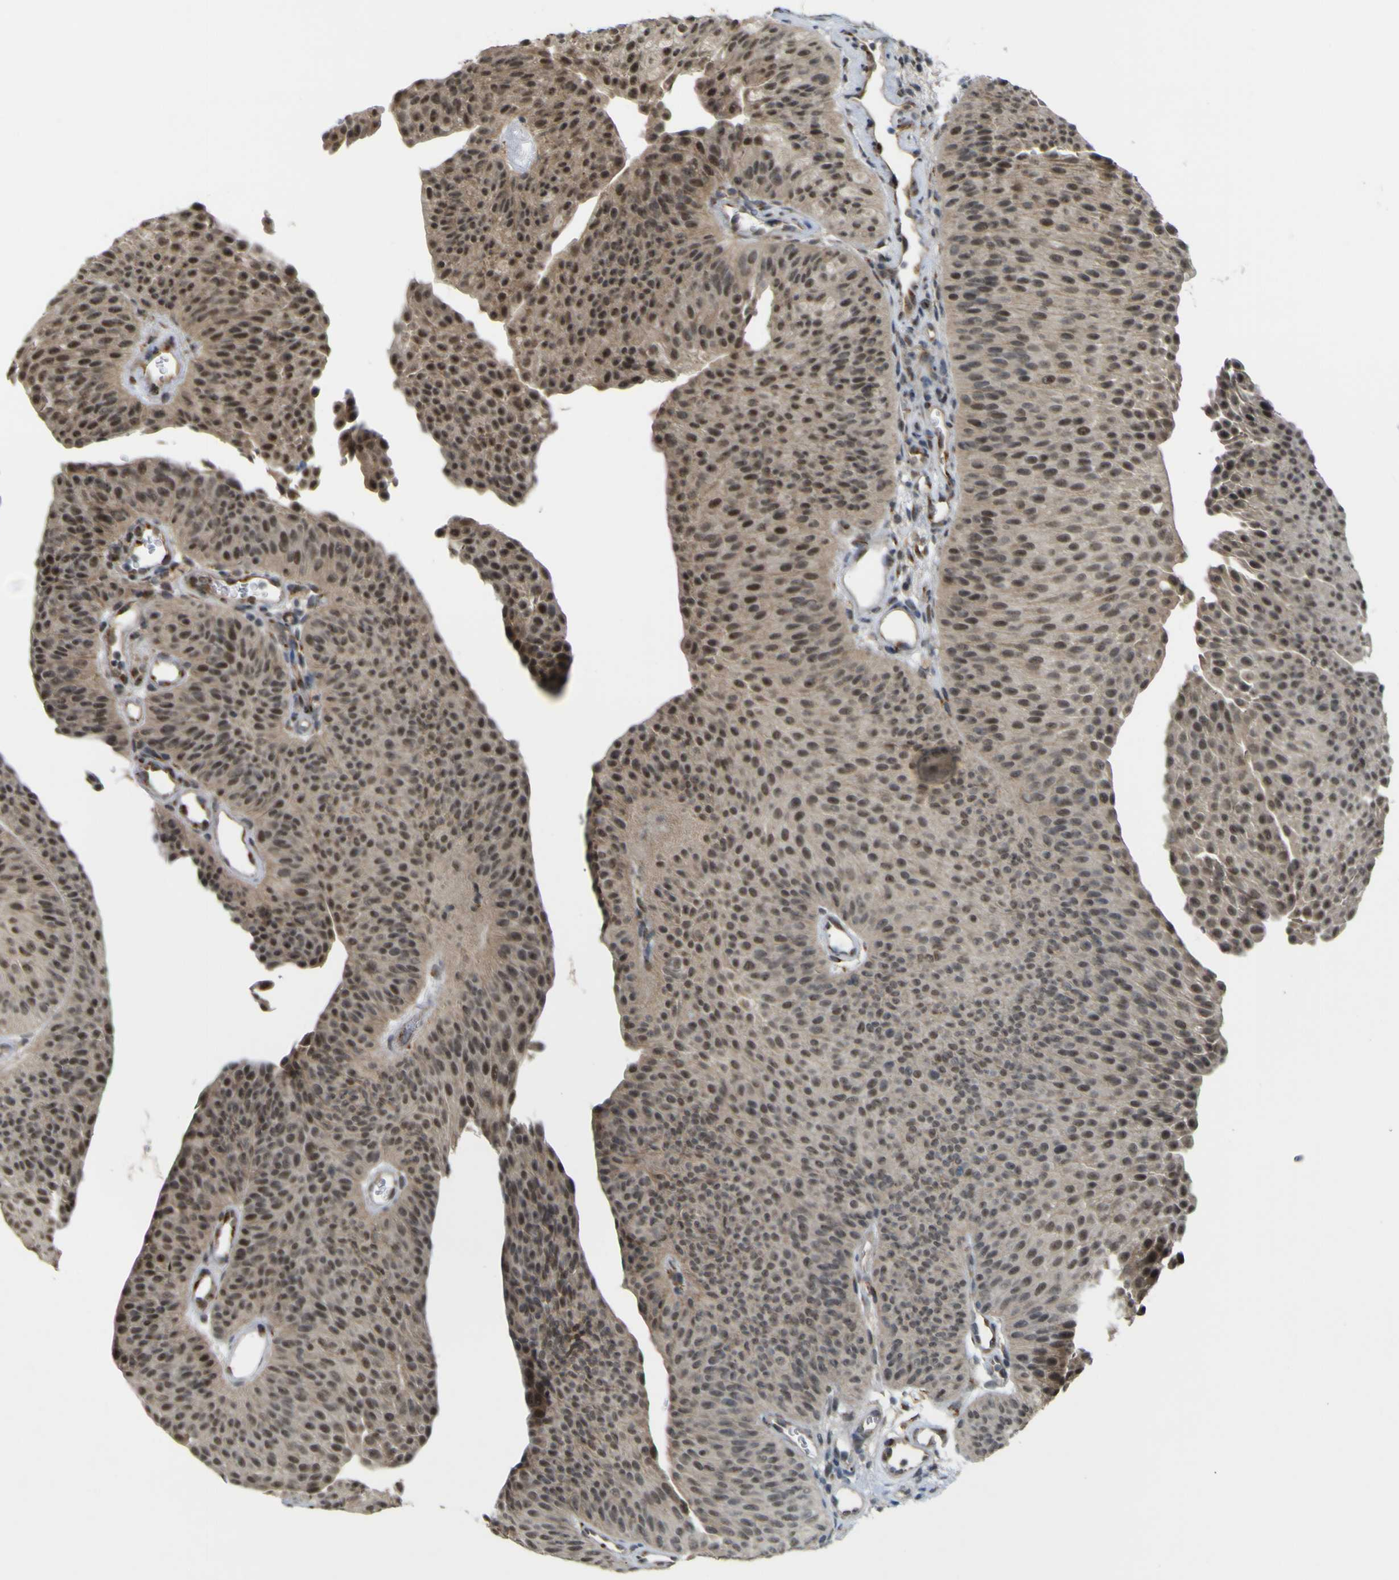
{"staining": {"intensity": "moderate", "quantity": ">75%", "location": "cytoplasmic/membranous,nuclear"}, "tissue": "urothelial cancer", "cell_type": "Tumor cells", "image_type": "cancer", "snomed": [{"axis": "morphology", "description": "Urothelial carcinoma, Low grade"}, {"axis": "topography", "description": "Urinary bladder"}], "caption": "An immunohistochemistry (IHC) image of tumor tissue is shown. Protein staining in brown shows moderate cytoplasmic/membranous and nuclear positivity in urothelial cancer within tumor cells.", "gene": "IGF2R", "patient": {"sex": "female", "age": 60}}